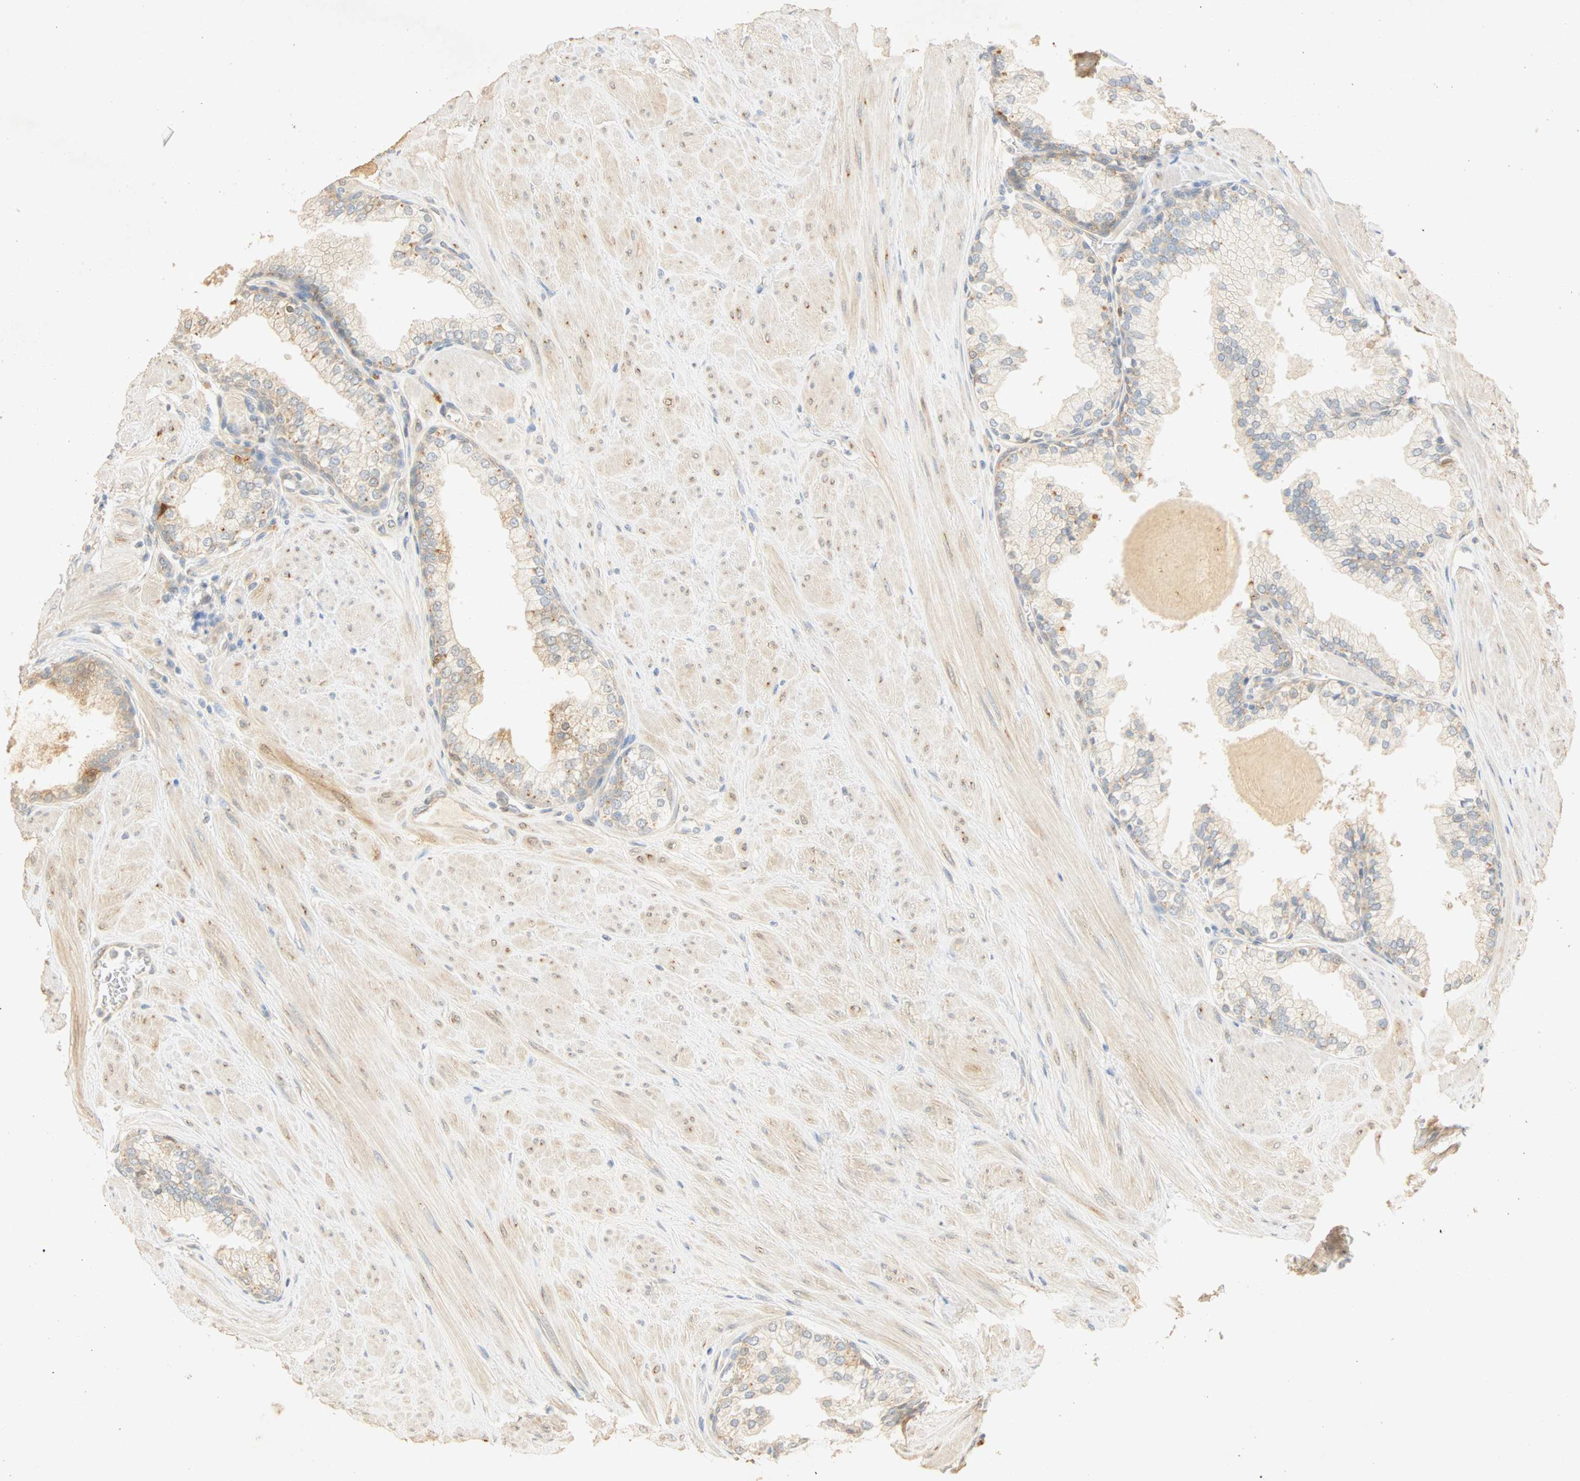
{"staining": {"intensity": "weak", "quantity": "25%-75%", "location": "cytoplasmic/membranous"}, "tissue": "prostate", "cell_type": "Glandular cells", "image_type": "normal", "snomed": [{"axis": "morphology", "description": "Normal tissue, NOS"}, {"axis": "topography", "description": "Prostate"}], "caption": "Immunohistochemistry of unremarkable human prostate exhibits low levels of weak cytoplasmic/membranous positivity in about 25%-75% of glandular cells.", "gene": "SELENBP1", "patient": {"sex": "male", "age": 51}}